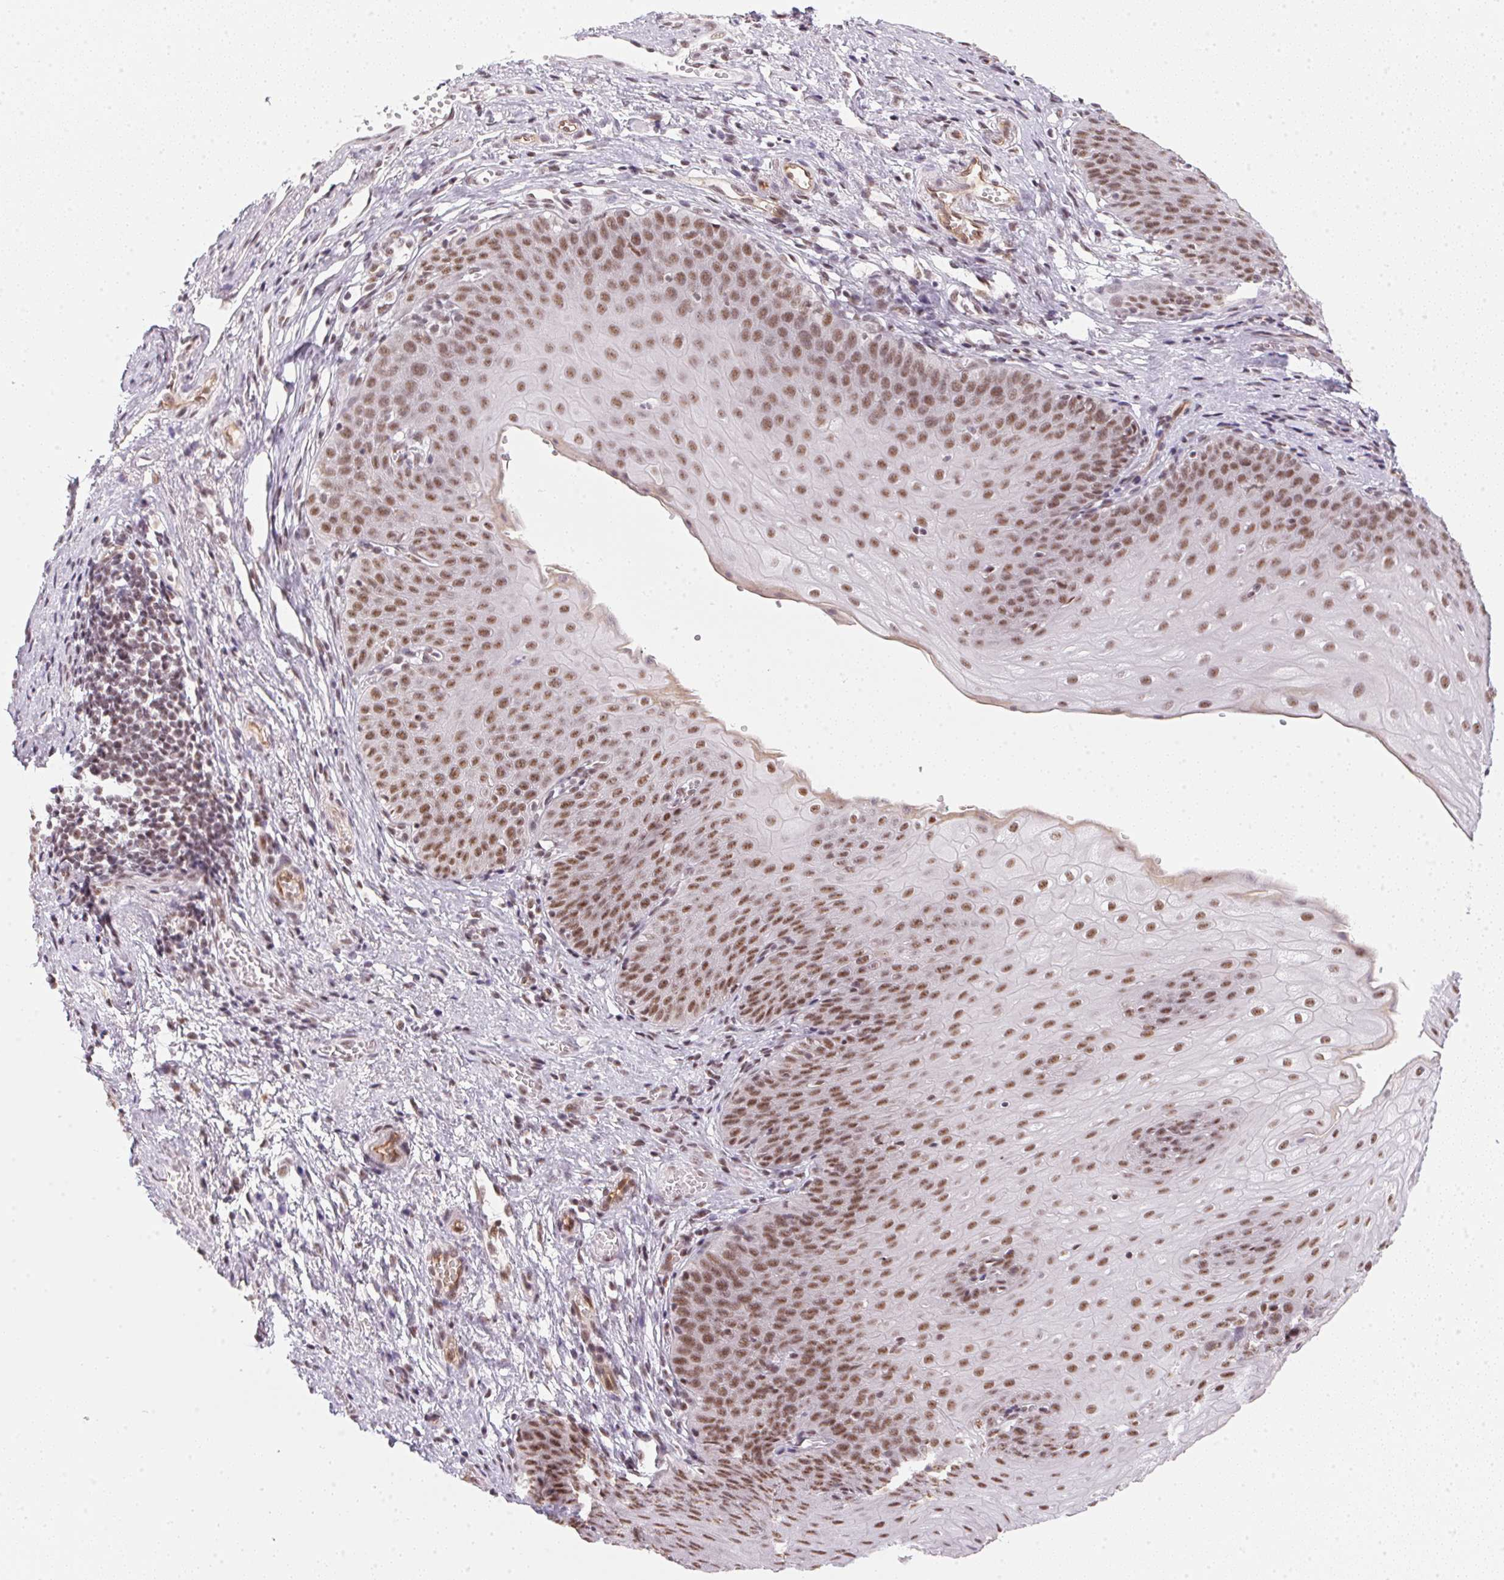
{"staining": {"intensity": "moderate", "quantity": ">75%", "location": "nuclear"}, "tissue": "esophagus", "cell_type": "Squamous epithelial cells", "image_type": "normal", "snomed": [{"axis": "morphology", "description": "Normal tissue, NOS"}, {"axis": "topography", "description": "Esophagus"}], "caption": "The immunohistochemical stain highlights moderate nuclear expression in squamous epithelial cells of benign esophagus. Using DAB (3,3'-diaminobenzidine) (brown) and hematoxylin (blue) stains, captured at high magnification using brightfield microscopy.", "gene": "SRSF7", "patient": {"sex": "male", "age": 71}}